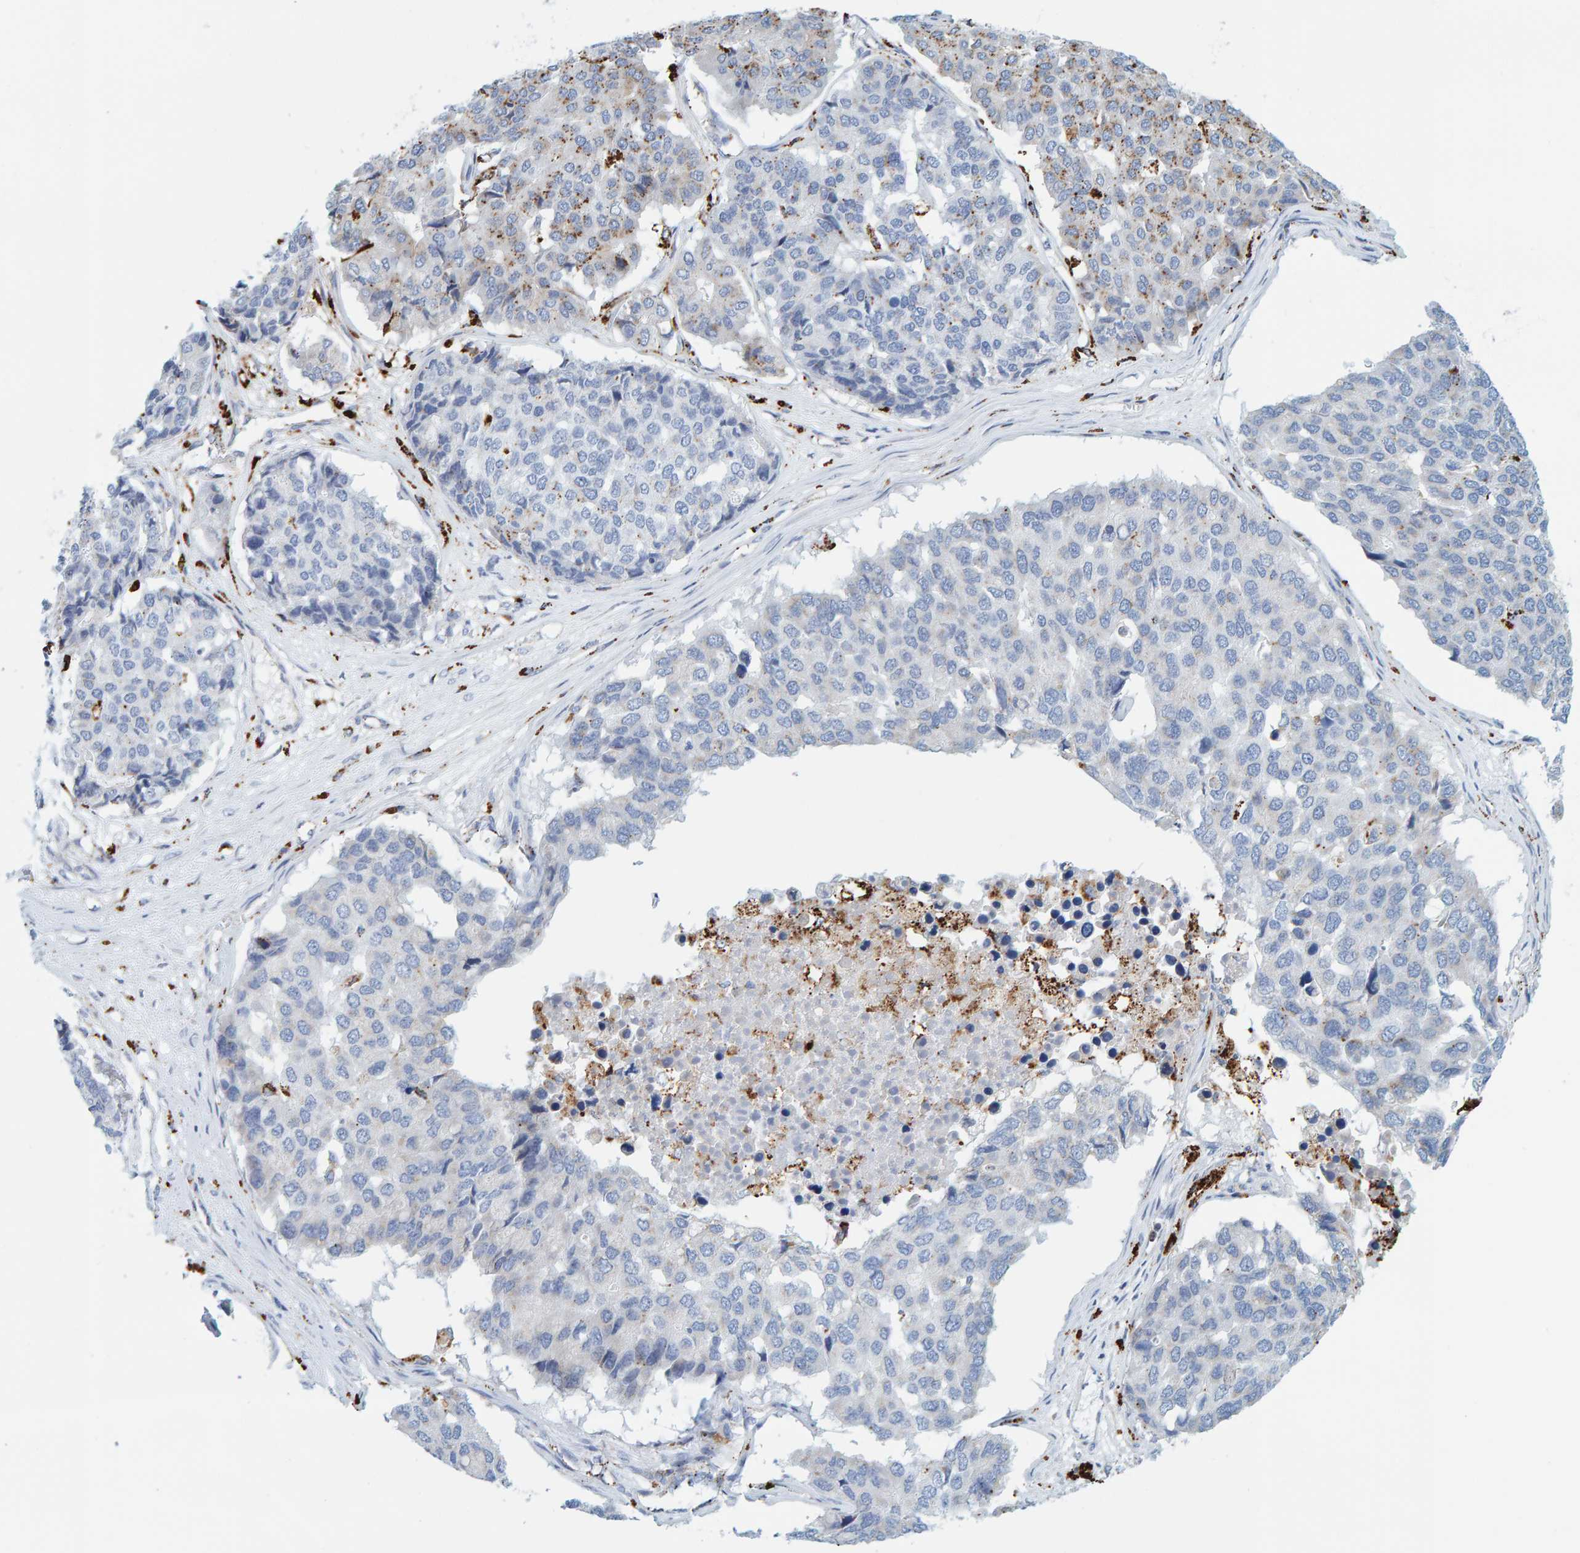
{"staining": {"intensity": "moderate", "quantity": "<25%", "location": "cytoplasmic/membranous"}, "tissue": "pancreatic cancer", "cell_type": "Tumor cells", "image_type": "cancer", "snomed": [{"axis": "morphology", "description": "Adenocarcinoma, NOS"}, {"axis": "topography", "description": "Pancreas"}], "caption": "A micrograph of pancreatic adenocarcinoma stained for a protein displays moderate cytoplasmic/membranous brown staining in tumor cells. The staining was performed using DAB, with brown indicating positive protein expression. Nuclei are stained blue with hematoxylin.", "gene": "BIN3", "patient": {"sex": "male", "age": 50}}